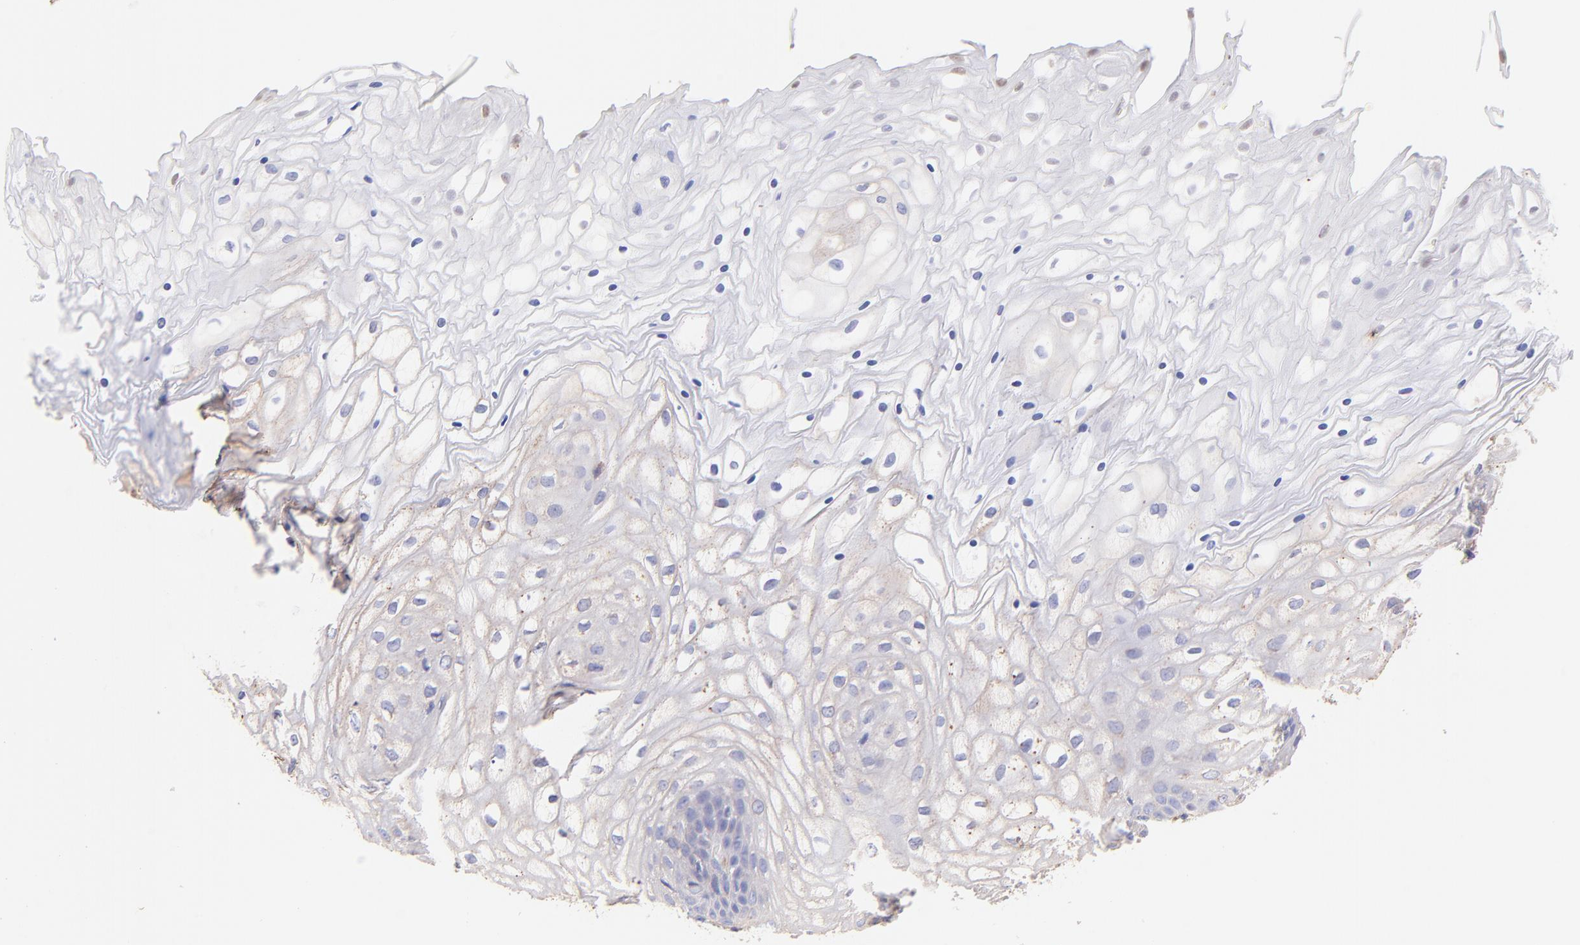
{"staining": {"intensity": "weak", "quantity": ">75%", "location": "cytoplasmic/membranous"}, "tissue": "vagina", "cell_type": "Squamous epithelial cells", "image_type": "normal", "snomed": [{"axis": "morphology", "description": "Normal tissue, NOS"}, {"axis": "topography", "description": "Vagina"}], "caption": "The immunohistochemical stain highlights weak cytoplasmic/membranous staining in squamous epithelial cells of unremarkable vagina.", "gene": "BGN", "patient": {"sex": "female", "age": 34}}